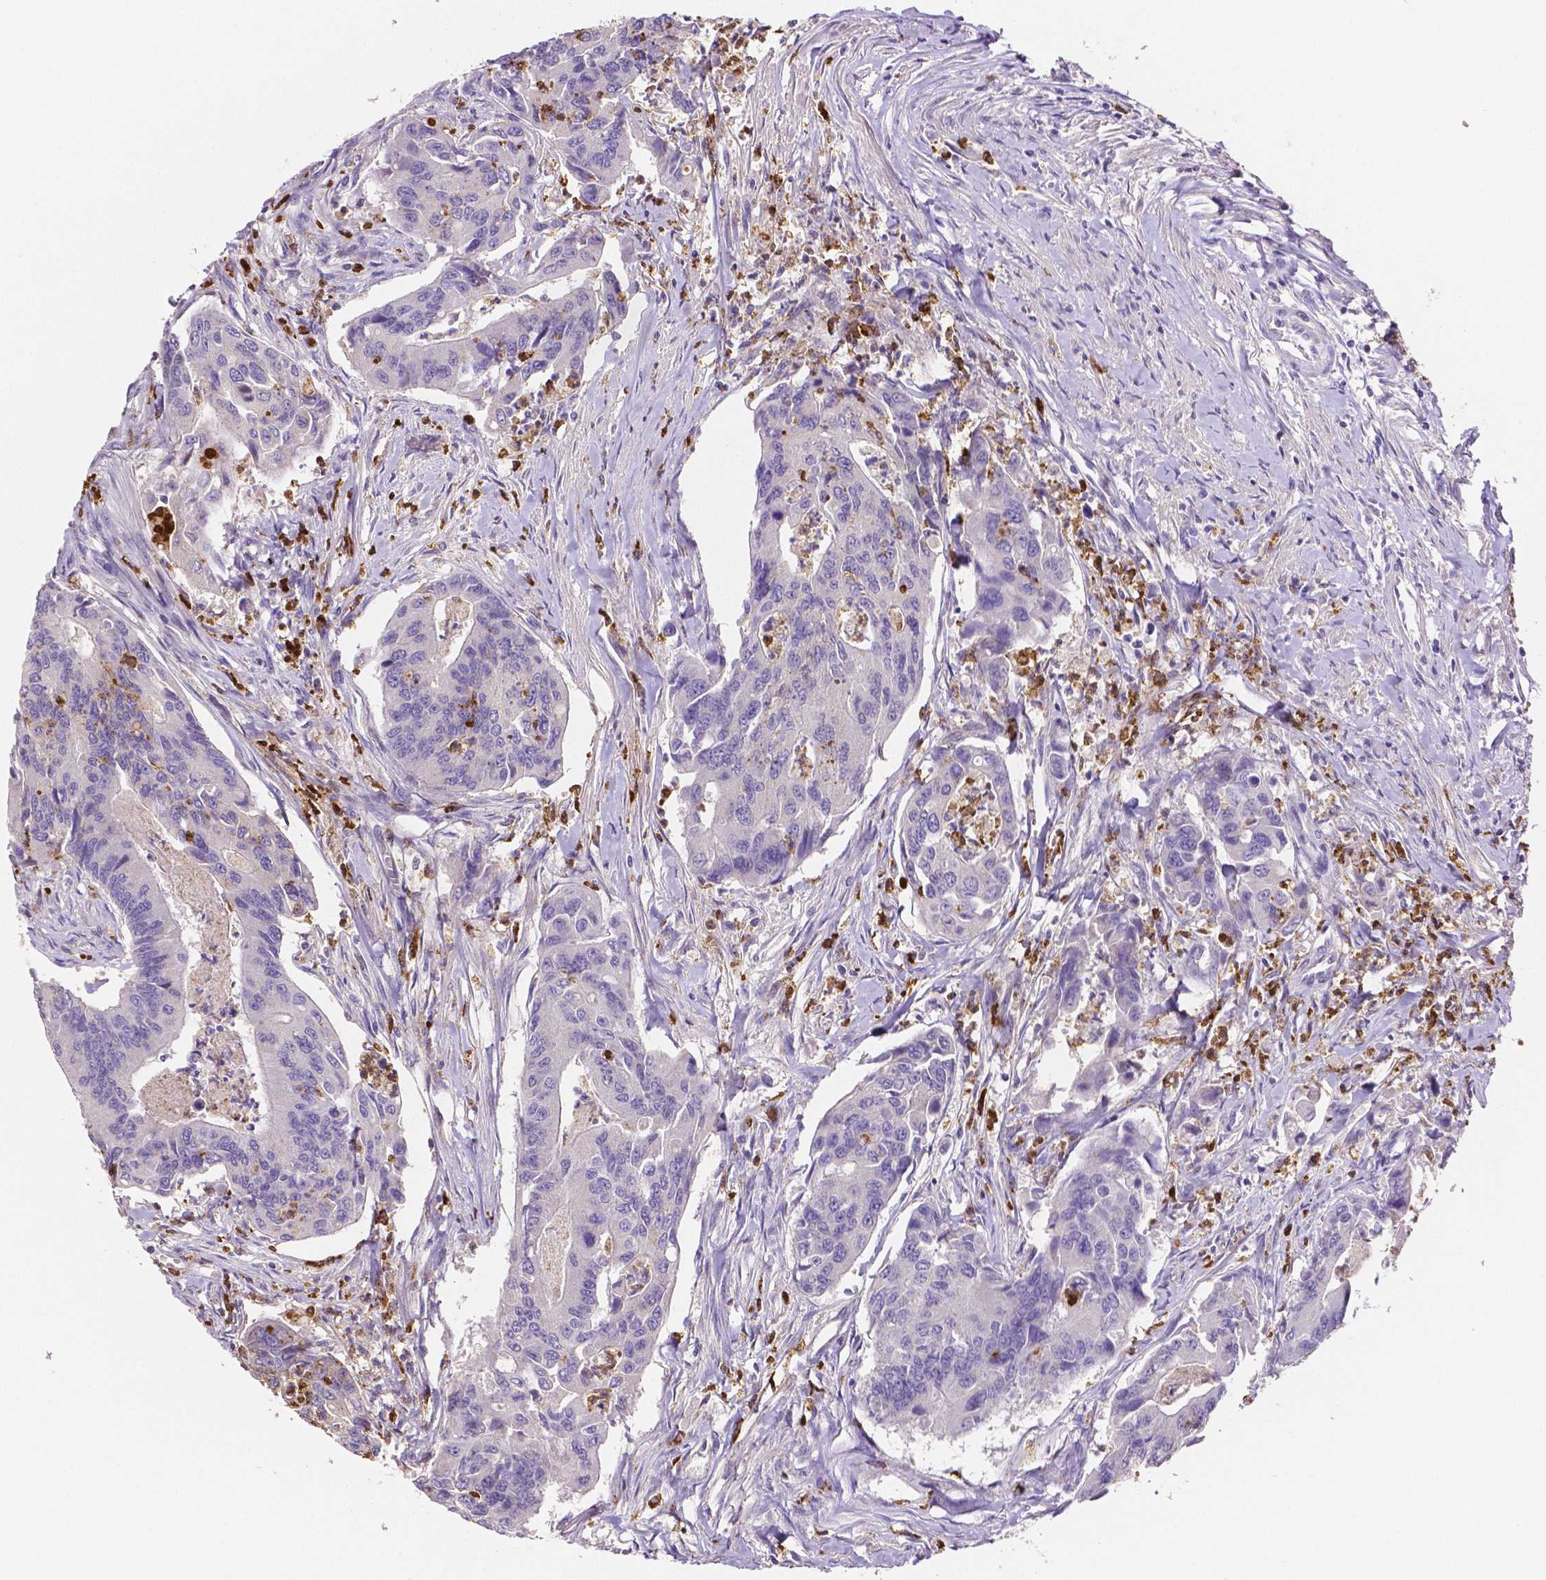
{"staining": {"intensity": "negative", "quantity": "none", "location": "none"}, "tissue": "colorectal cancer", "cell_type": "Tumor cells", "image_type": "cancer", "snomed": [{"axis": "morphology", "description": "Adenocarcinoma, NOS"}, {"axis": "topography", "description": "Colon"}], "caption": "A photomicrograph of adenocarcinoma (colorectal) stained for a protein demonstrates no brown staining in tumor cells.", "gene": "MMP9", "patient": {"sex": "female", "age": 67}}